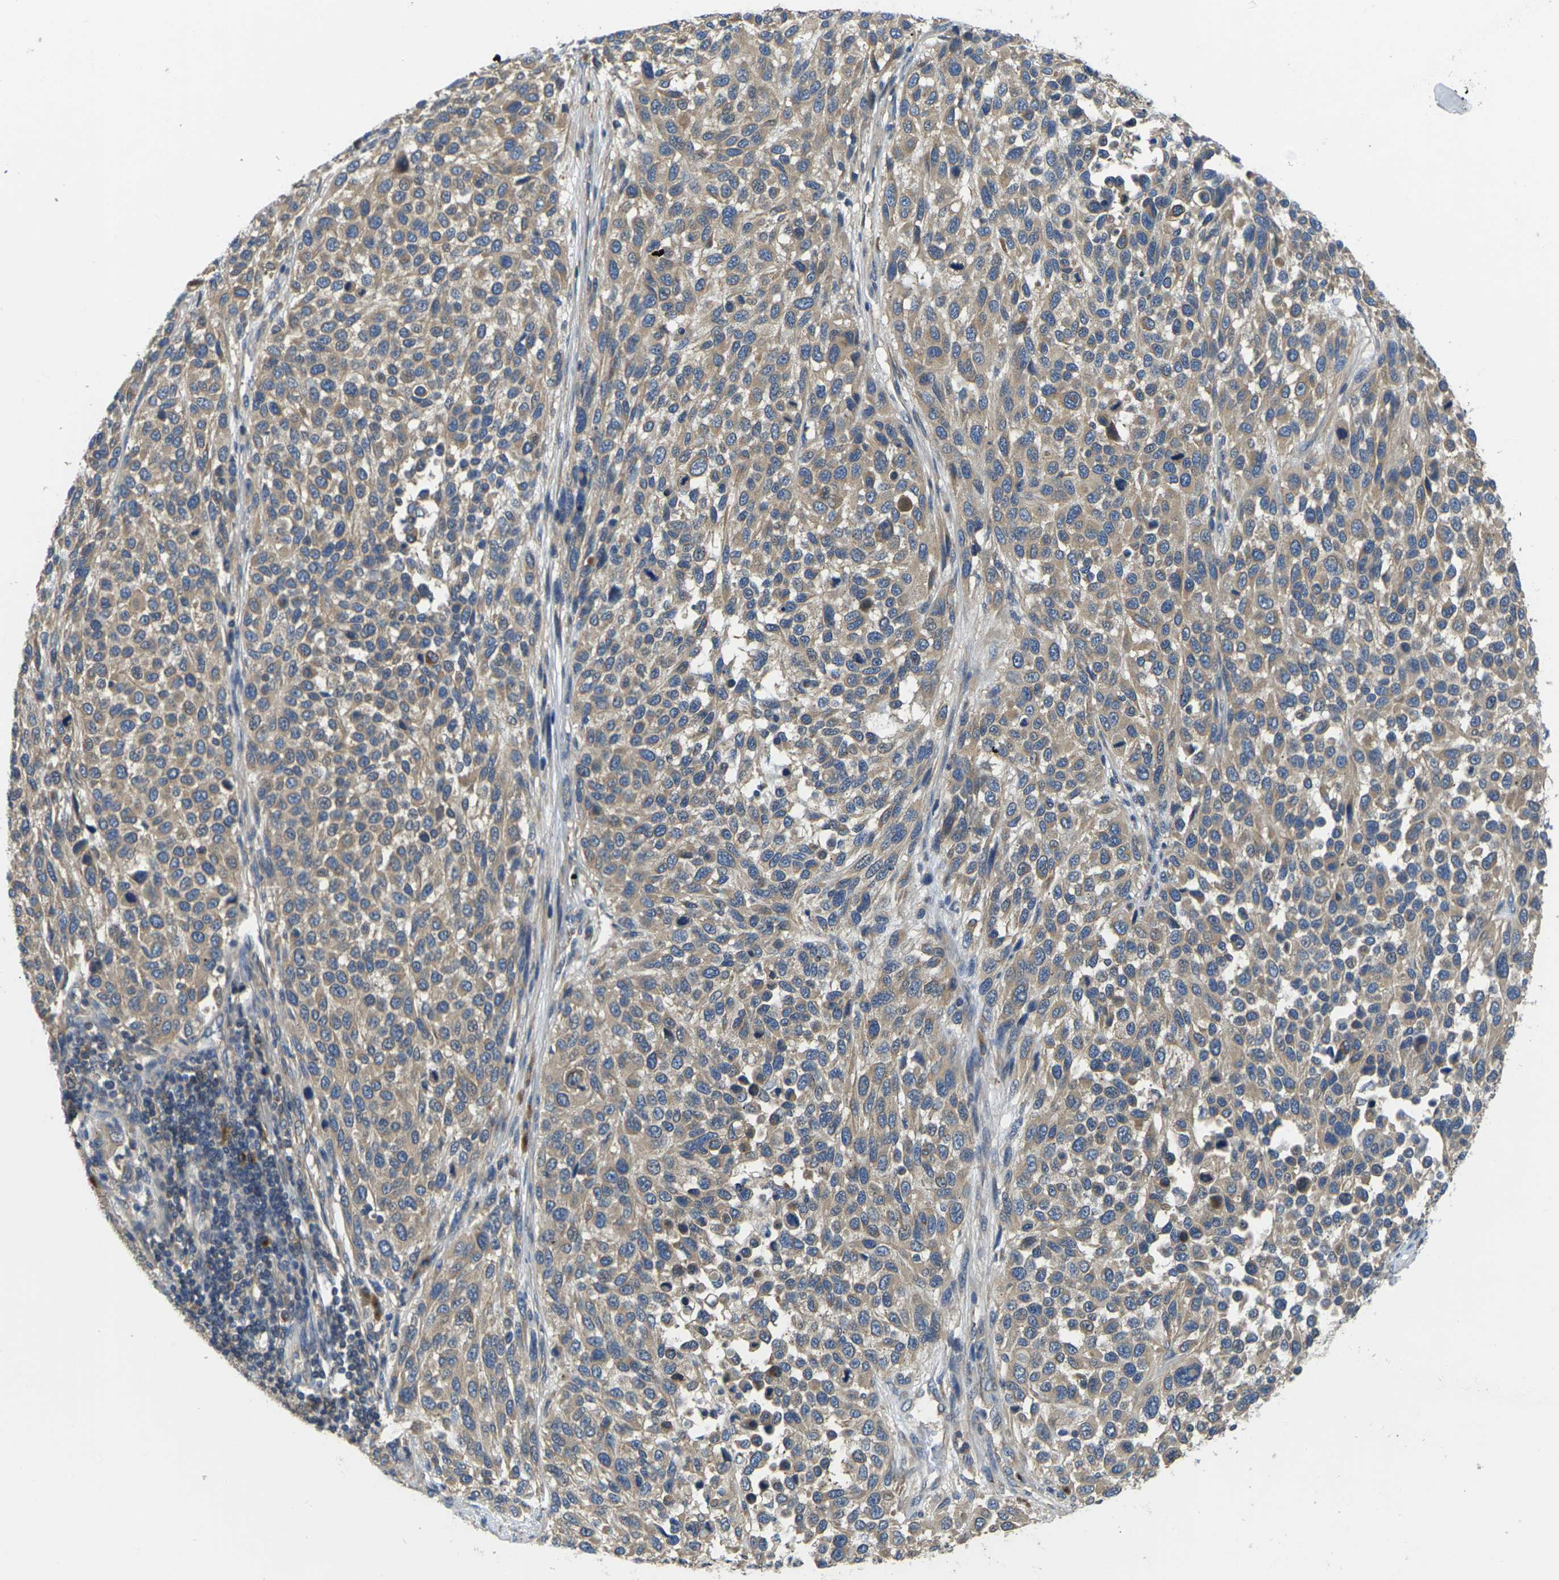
{"staining": {"intensity": "moderate", "quantity": "<25%", "location": "cytoplasmic/membranous"}, "tissue": "melanoma", "cell_type": "Tumor cells", "image_type": "cancer", "snomed": [{"axis": "morphology", "description": "Malignant melanoma, Metastatic site"}, {"axis": "topography", "description": "Lymph node"}], "caption": "IHC micrograph of neoplastic tissue: human malignant melanoma (metastatic site) stained using immunohistochemistry (IHC) reveals low levels of moderate protein expression localized specifically in the cytoplasmic/membranous of tumor cells, appearing as a cytoplasmic/membranous brown color.", "gene": "TMCC2", "patient": {"sex": "male", "age": 61}}